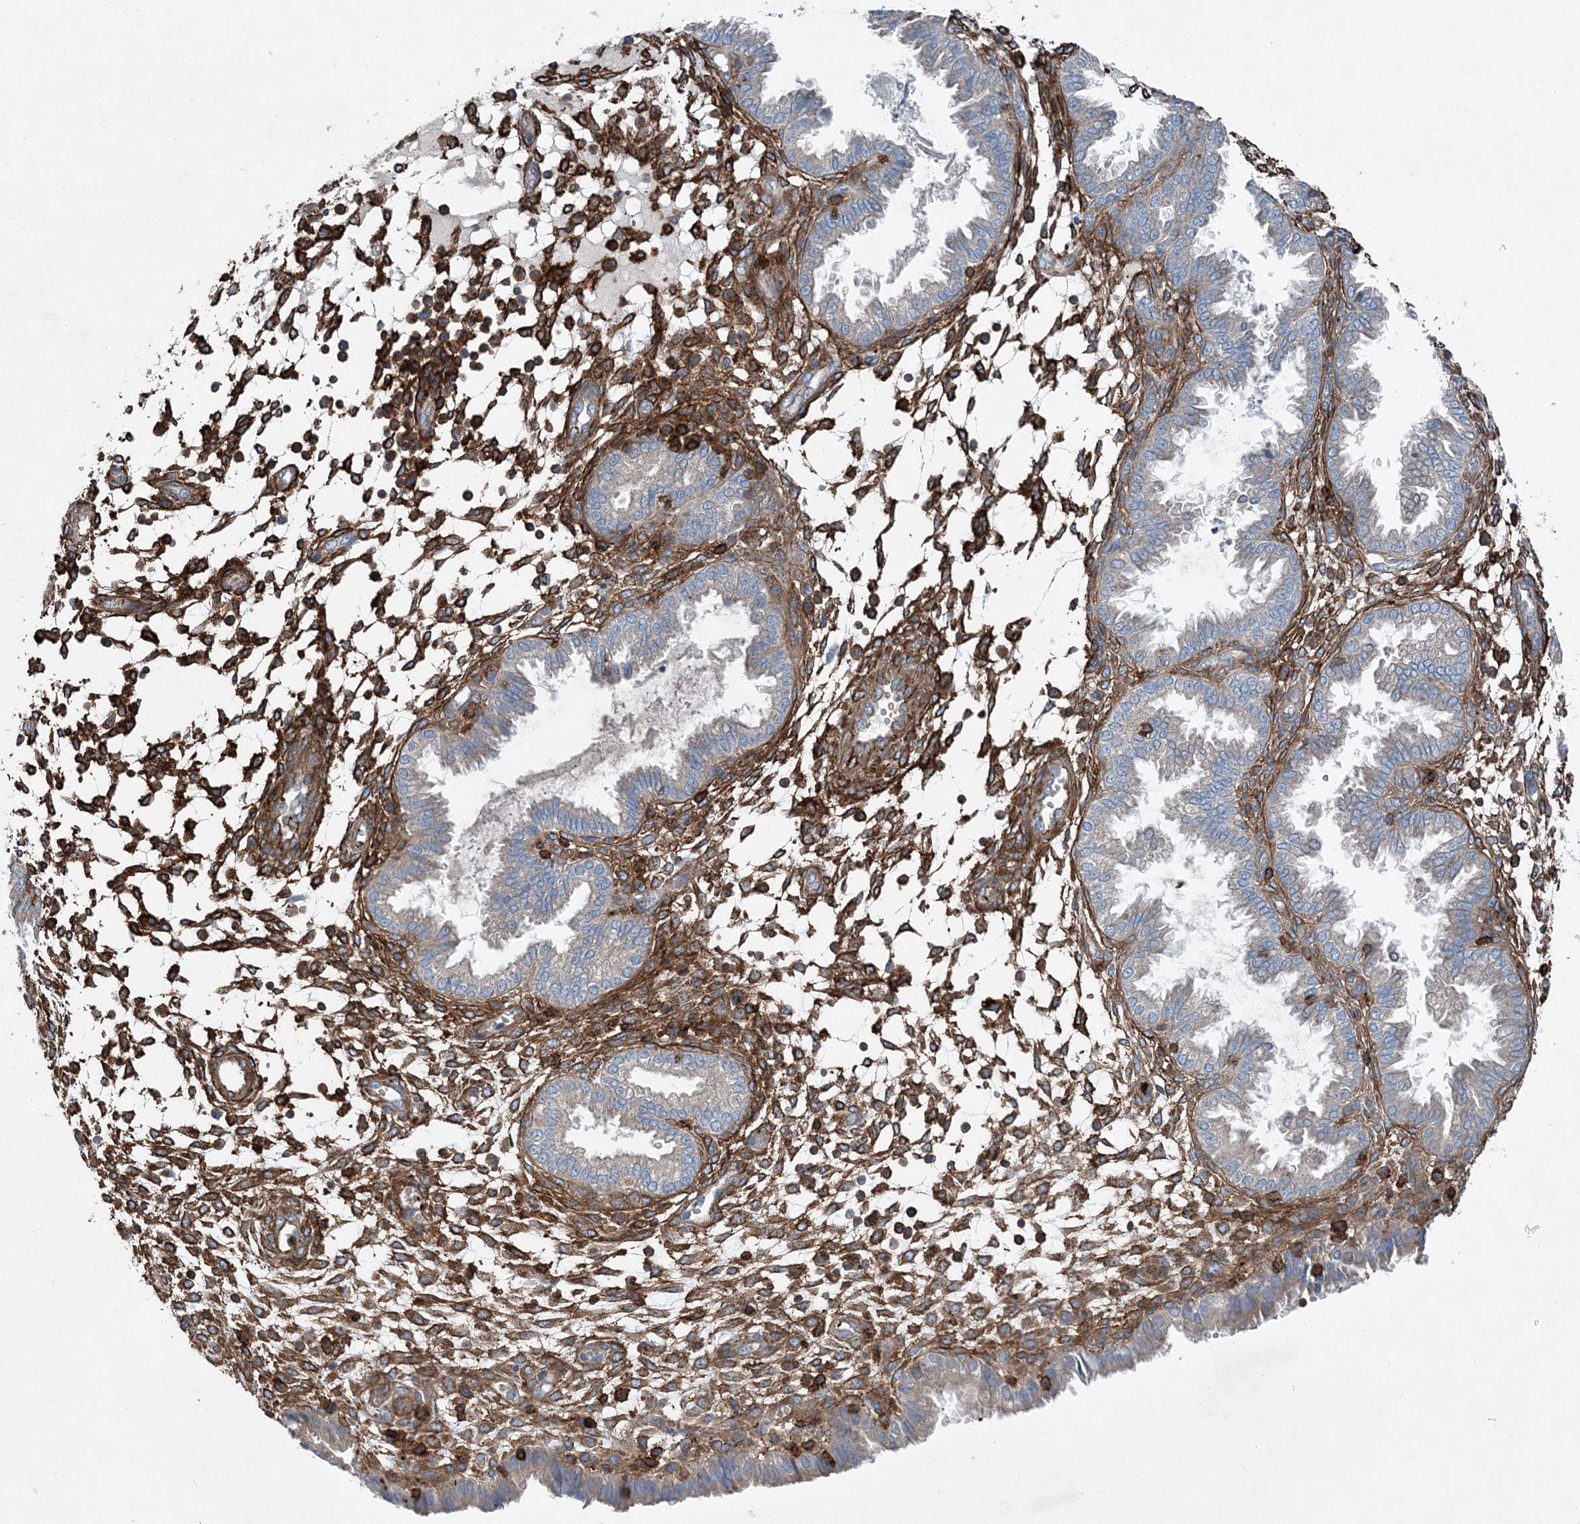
{"staining": {"intensity": "strong", "quantity": "25%-75%", "location": "cytoplasmic/membranous"}, "tissue": "endometrium", "cell_type": "Cells in endometrial stroma", "image_type": "normal", "snomed": [{"axis": "morphology", "description": "Normal tissue, NOS"}, {"axis": "topography", "description": "Endometrium"}], "caption": "A brown stain highlights strong cytoplasmic/membranous staining of a protein in cells in endometrial stroma of unremarkable endometrium. The staining was performed using DAB to visualize the protein expression in brown, while the nuclei were stained in blue with hematoxylin (Magnification: 20x).", "gene": "DGUOK", "patient": {"sex": "female", "age": 33}}